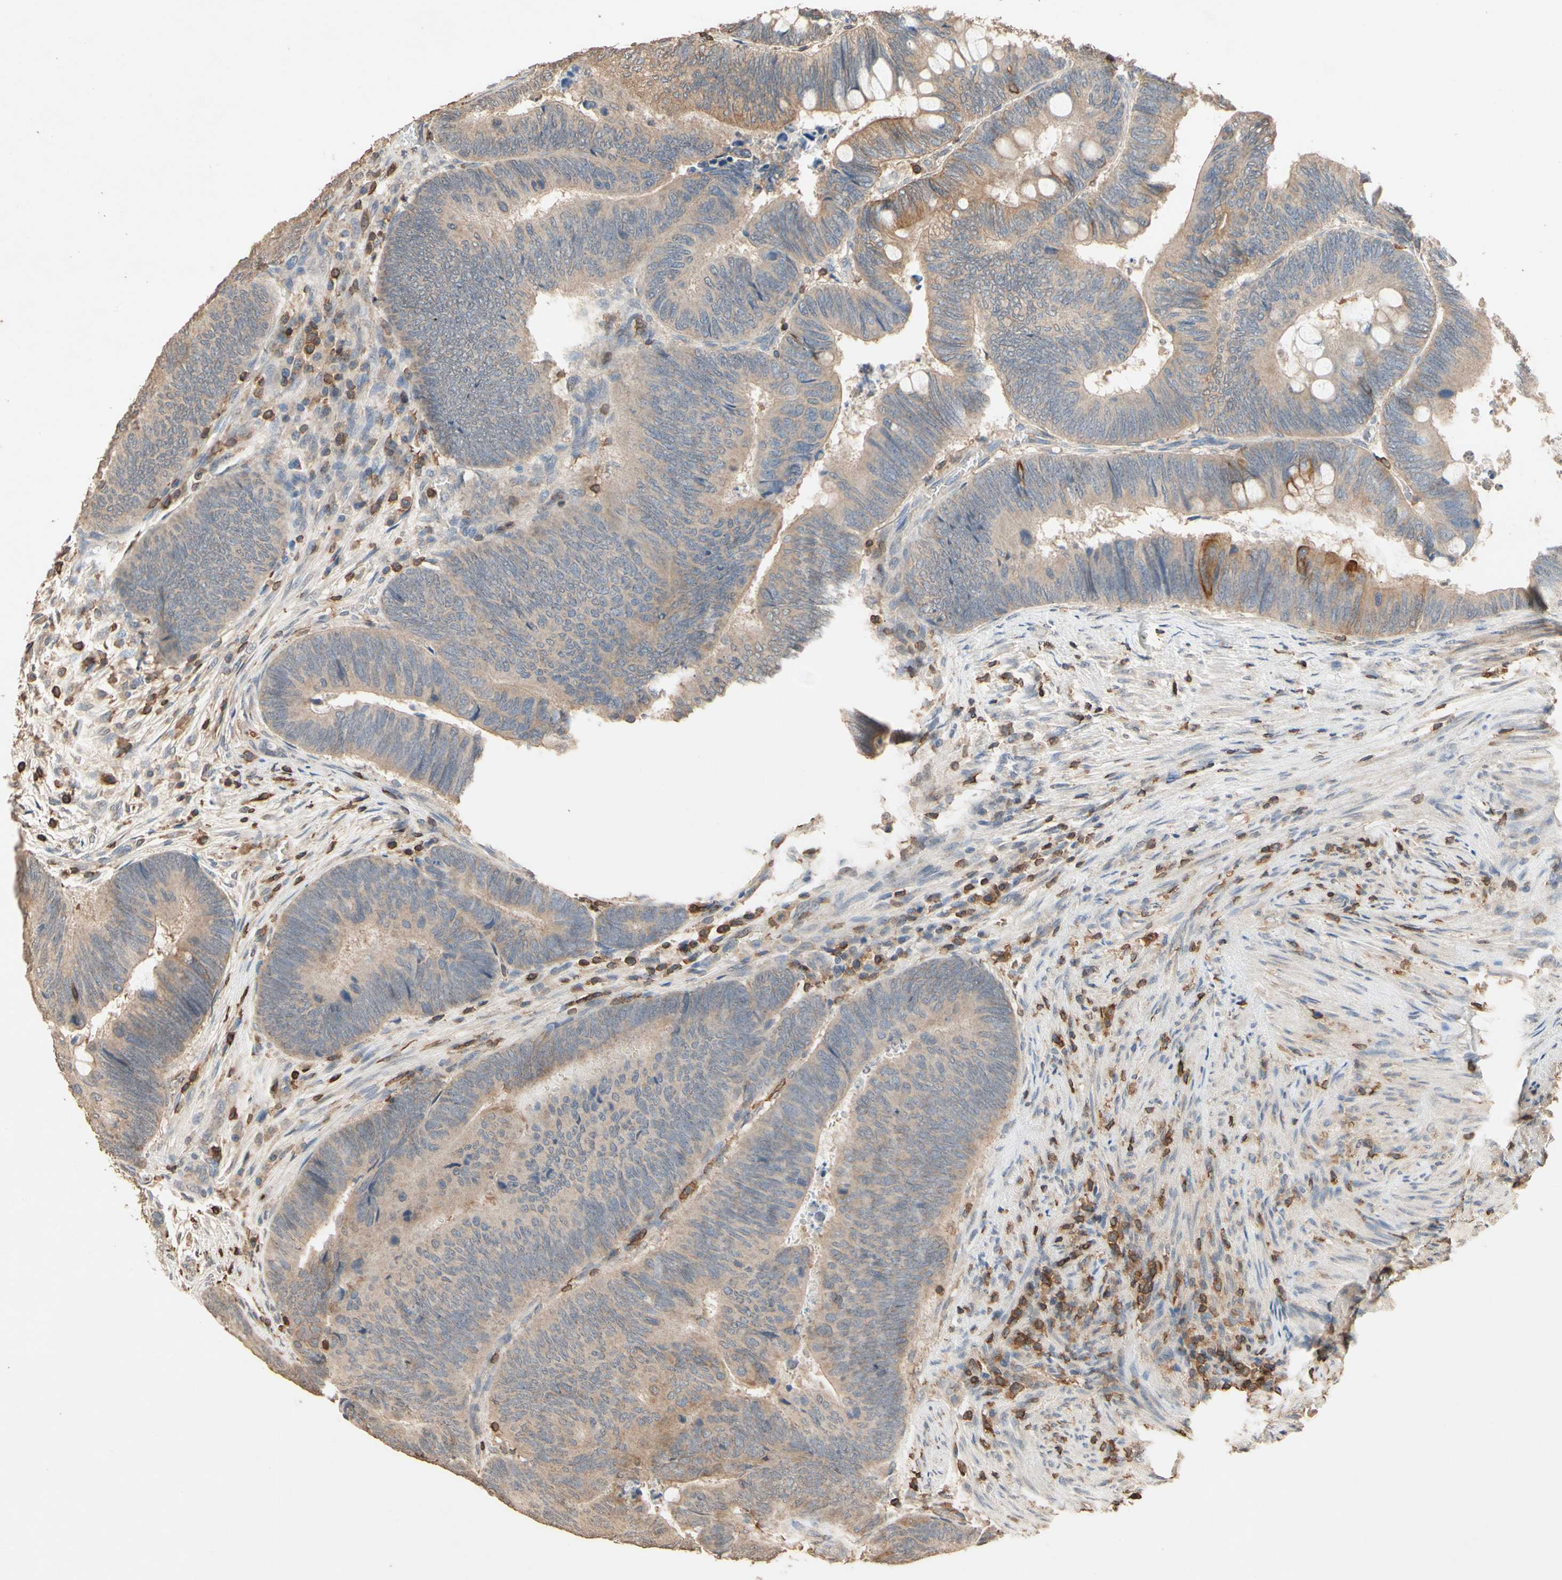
{"staining": {"intensity": "weak", "quantity": ">75%", "location": "cytoplasmic/membranous"}, "tissue": "colorectal cancer", "cell_type": "Tumor cells", "image_type": "cancer", "snomed": [{"axis": "morphology", "description": "Normal tissue, NOS"}, {"axis": "morphology", "description": "Adenocarcinoma, NOS"}, {"axis": "topography", "description": "Rectum"}, {"axis": "topography", "description": "Peripheral nerve tissue"}], "caption": "A brown stain shows weak cytoplasmic/membranous positivity of a protein in human colorectal cancer tumor cells. (DAB (3,3'-diaminobenzidine) = brown stain, brightfield microscopy at high magnification).", "gene": "MAP3K10", "patient": {"sex": "male", "age": 92}}